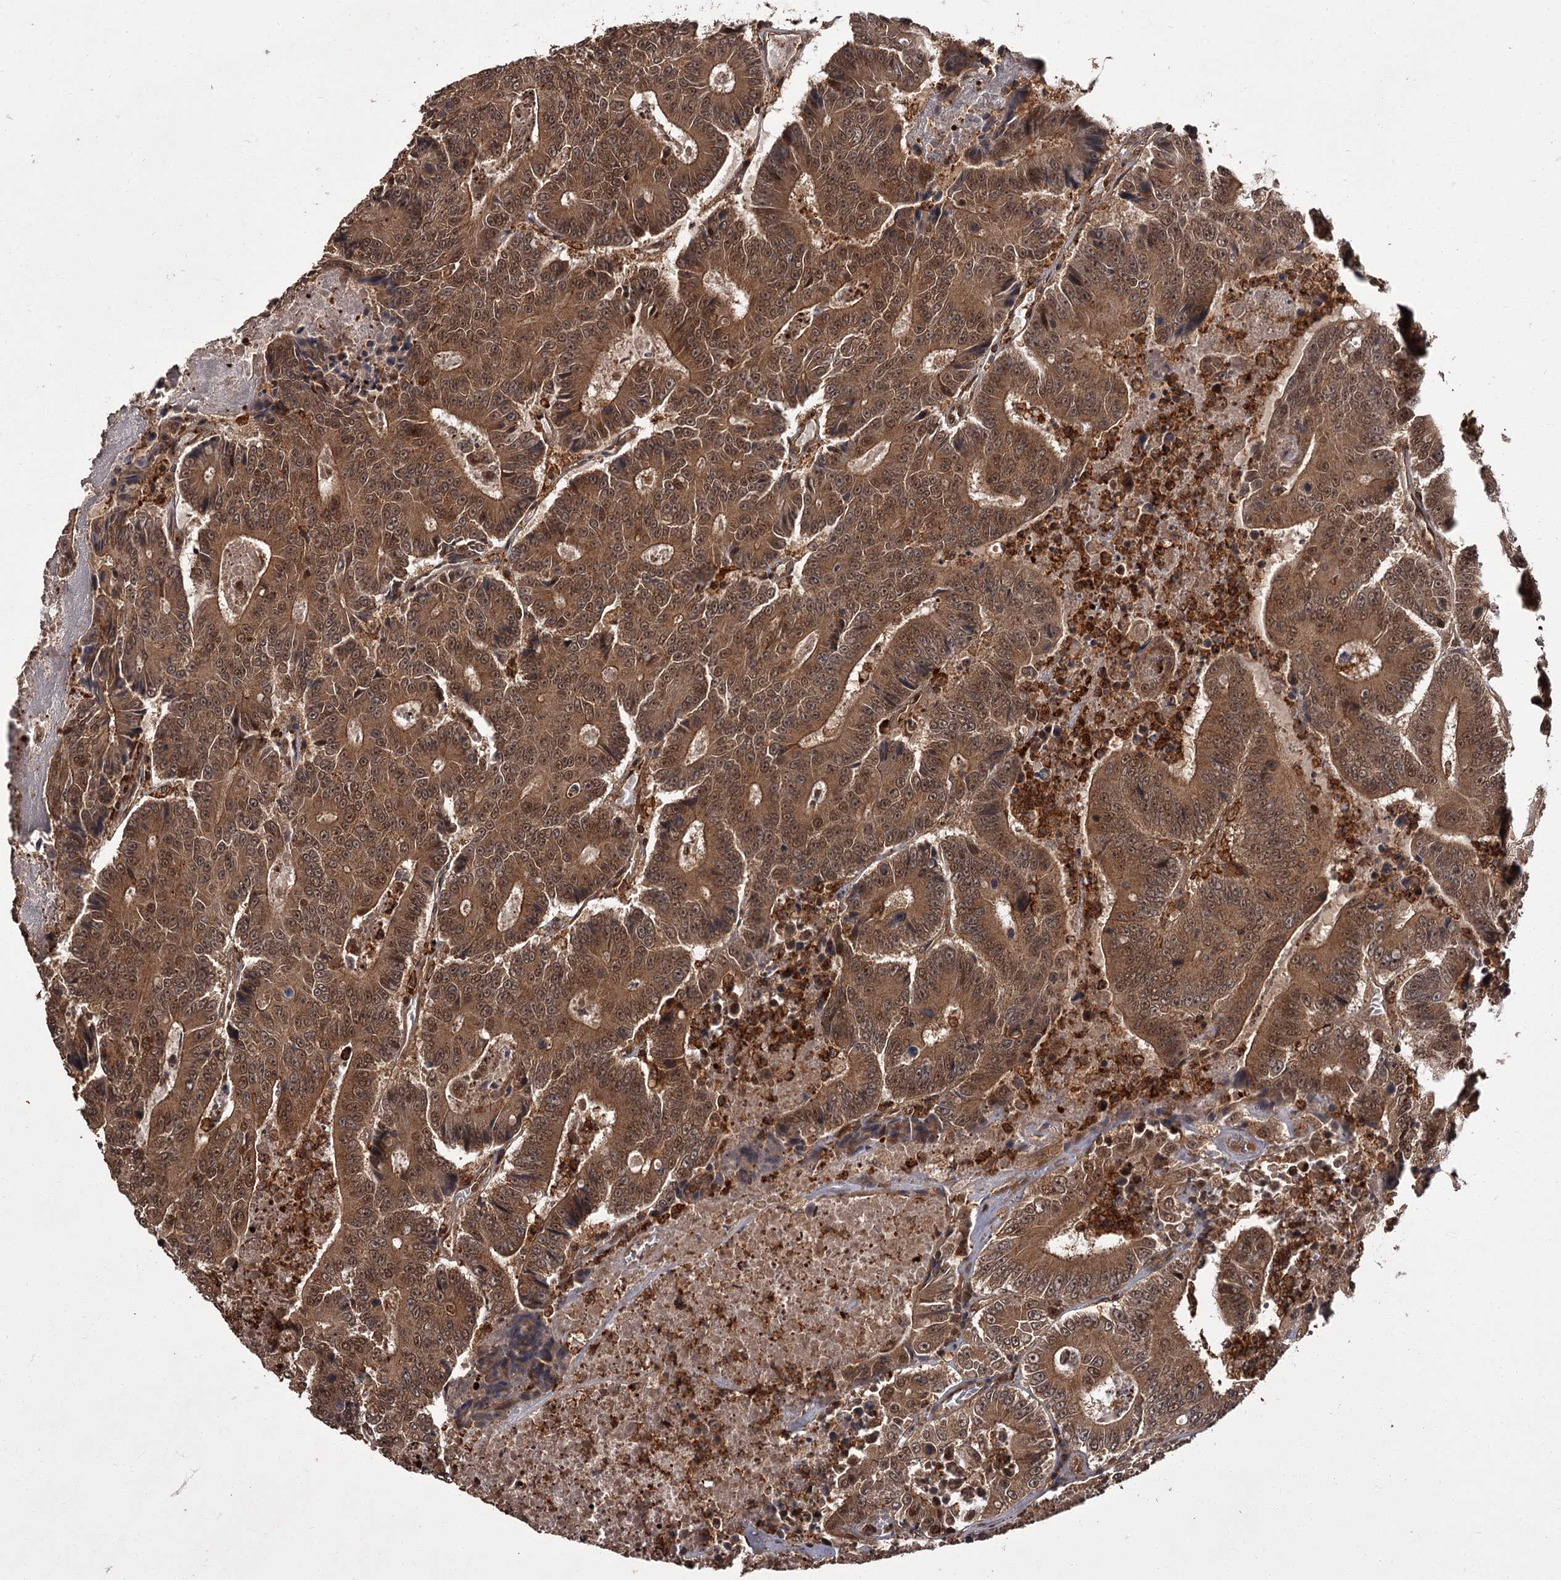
{"staining": {"intensity": "moderate", "quantity": ">75%", "location": "cytoplasmic/membranous,nuclear"}, "tissue": "colorectal cancer", "cell_type": "Tumor cells", "image_type": "cancer", "snomed": [{"axis": "morphology", "description": "Adenocarcinoma, NOS"}, {"axis": "topography", "description": "Colon"}], "caption": "Protein expression analysis of human colorectal cancer reveals moderate cytoplasmic/membranous and nuclear expression in approximately >75% of tumor cells. Immunohistochemistry (ihc) stains the protein in brown and the nuclei are stained blue.", "gene": "TBC1D23", "patient": {"sex": "male", "age": 83}}